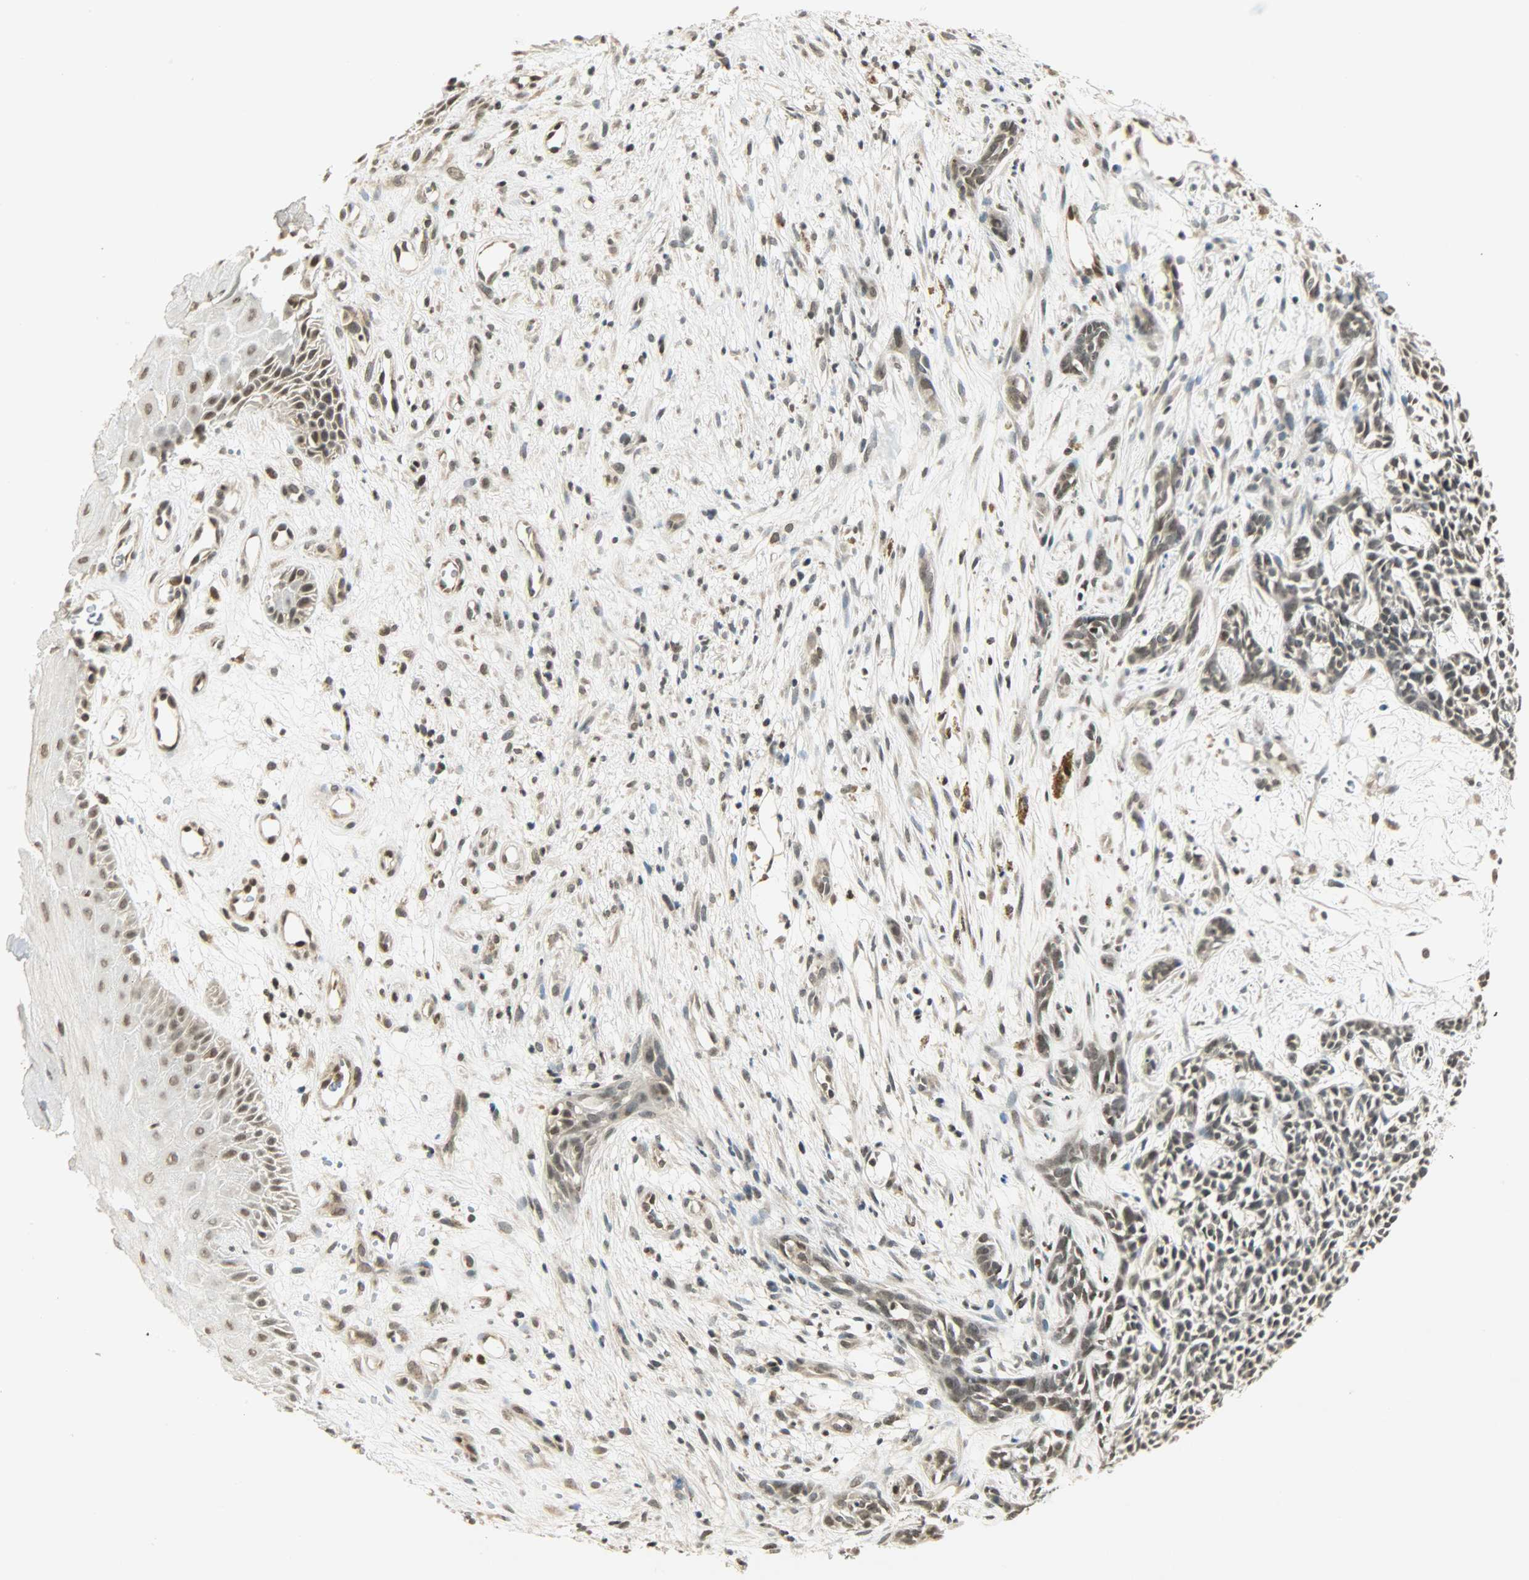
{"staining": {"intensity": "weak", "quantity": "25%-75%", "location": "nuclear"}, "tissue": "skin cancer", "cell_type": "Tumor cells", "image_type": "cancer", "snomed": [{"axis": "morphology", "description": "Basal cell carcinoma"}, {"axis": "topography", "description": "Skin"}], "caption": "Immunohistochemical staining of human skin basal cell carcinoma exhibits weak nuclear protein positivity in about 25%-75% of tumor cells.", "gene": "SMARCA5", "patient": {"sex": "female", "age": 84}}